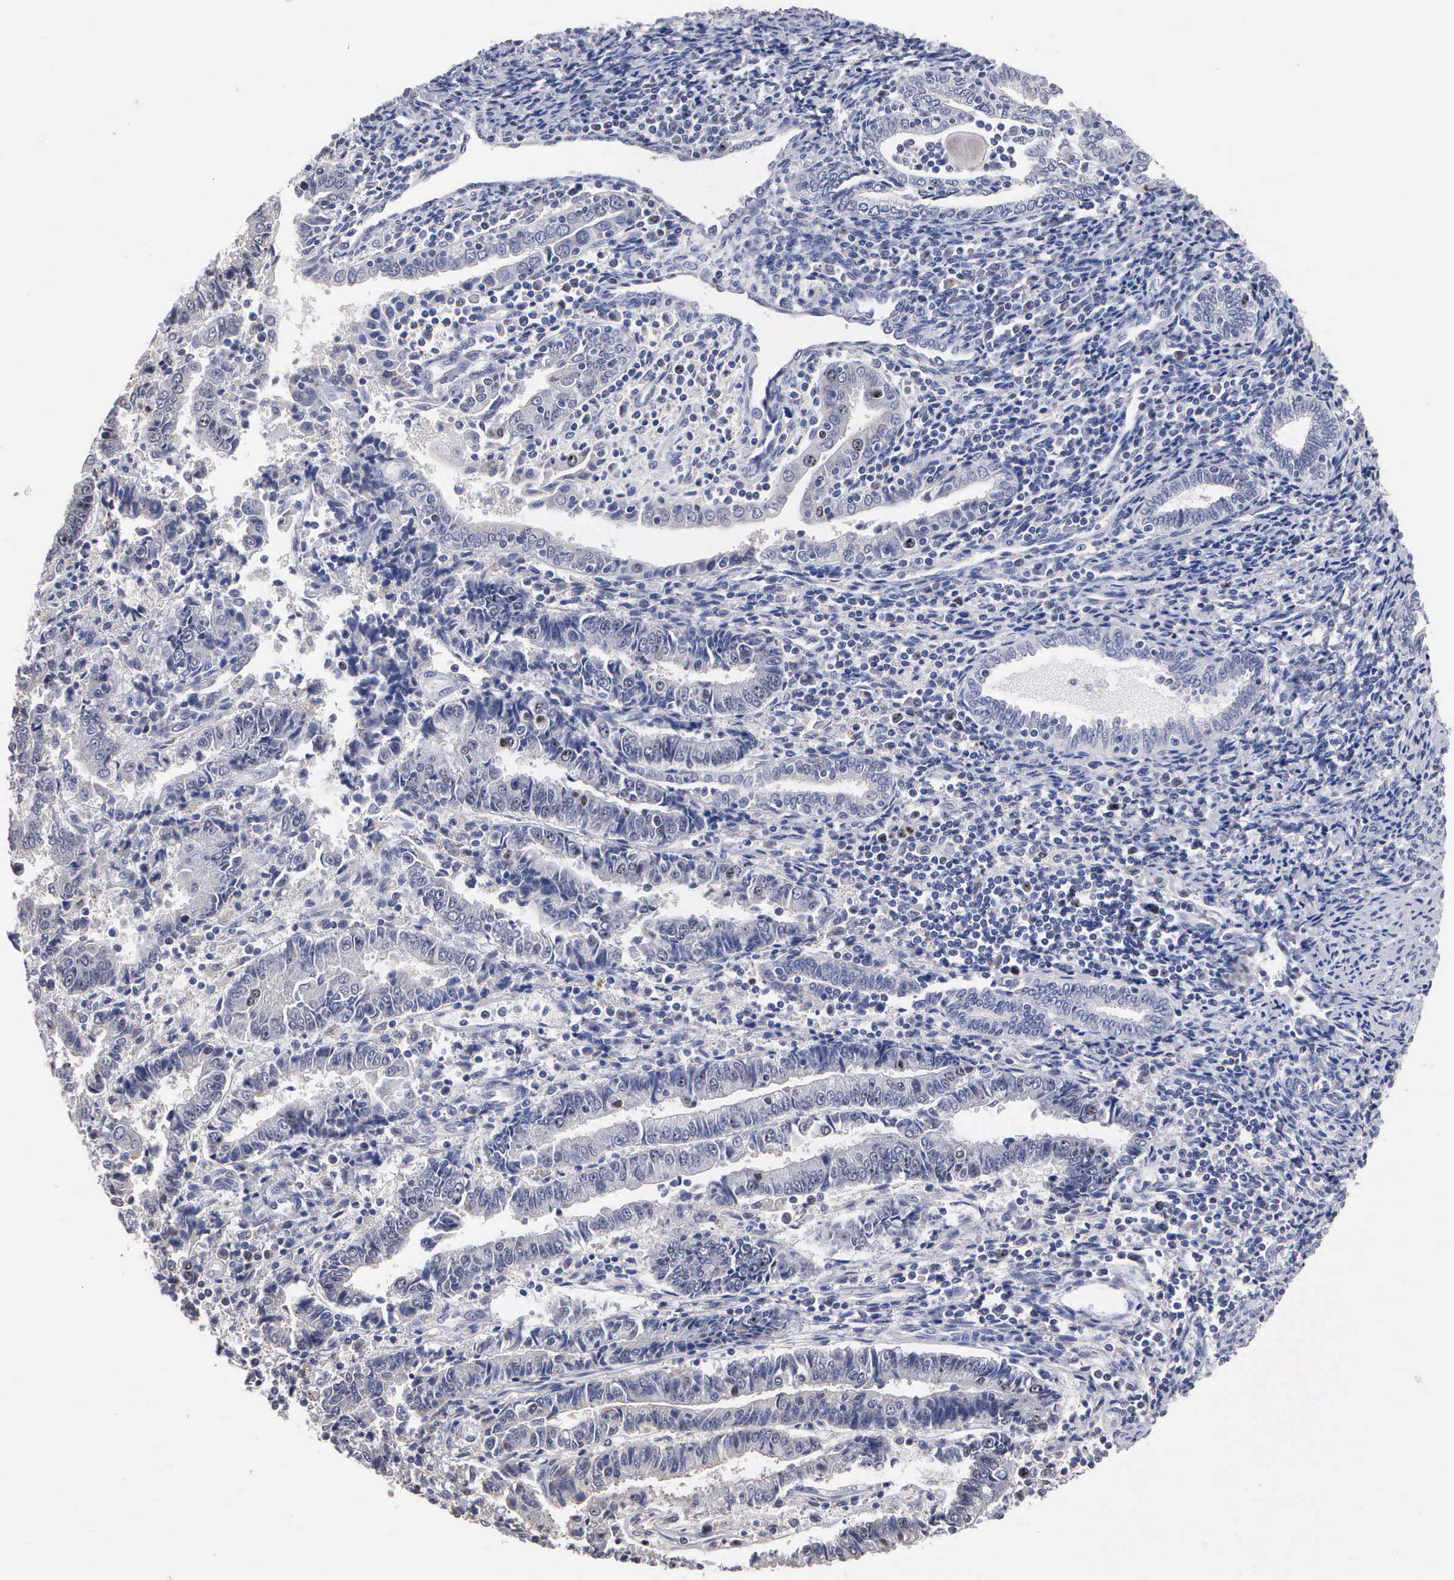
{"staining": {"intensity": "negative", "quantity": "none", "location": "none"}, "tissue": "endometrial cancer", "cell_type": "Tumor cells", "image_type": "cancer", "snomed": [{"axis": "morphology", "description": "Adenocarcinoma, NOS"}, {"axis": "topography", "description": "Endometrium"}], "caption": "Immunohistochemical staining of human endometrial cancer (adenocarcinoma) displays no significant expression in tumor cells.", "gene": "KDM6A", "patient": {"sex": "female", "age": 75}}